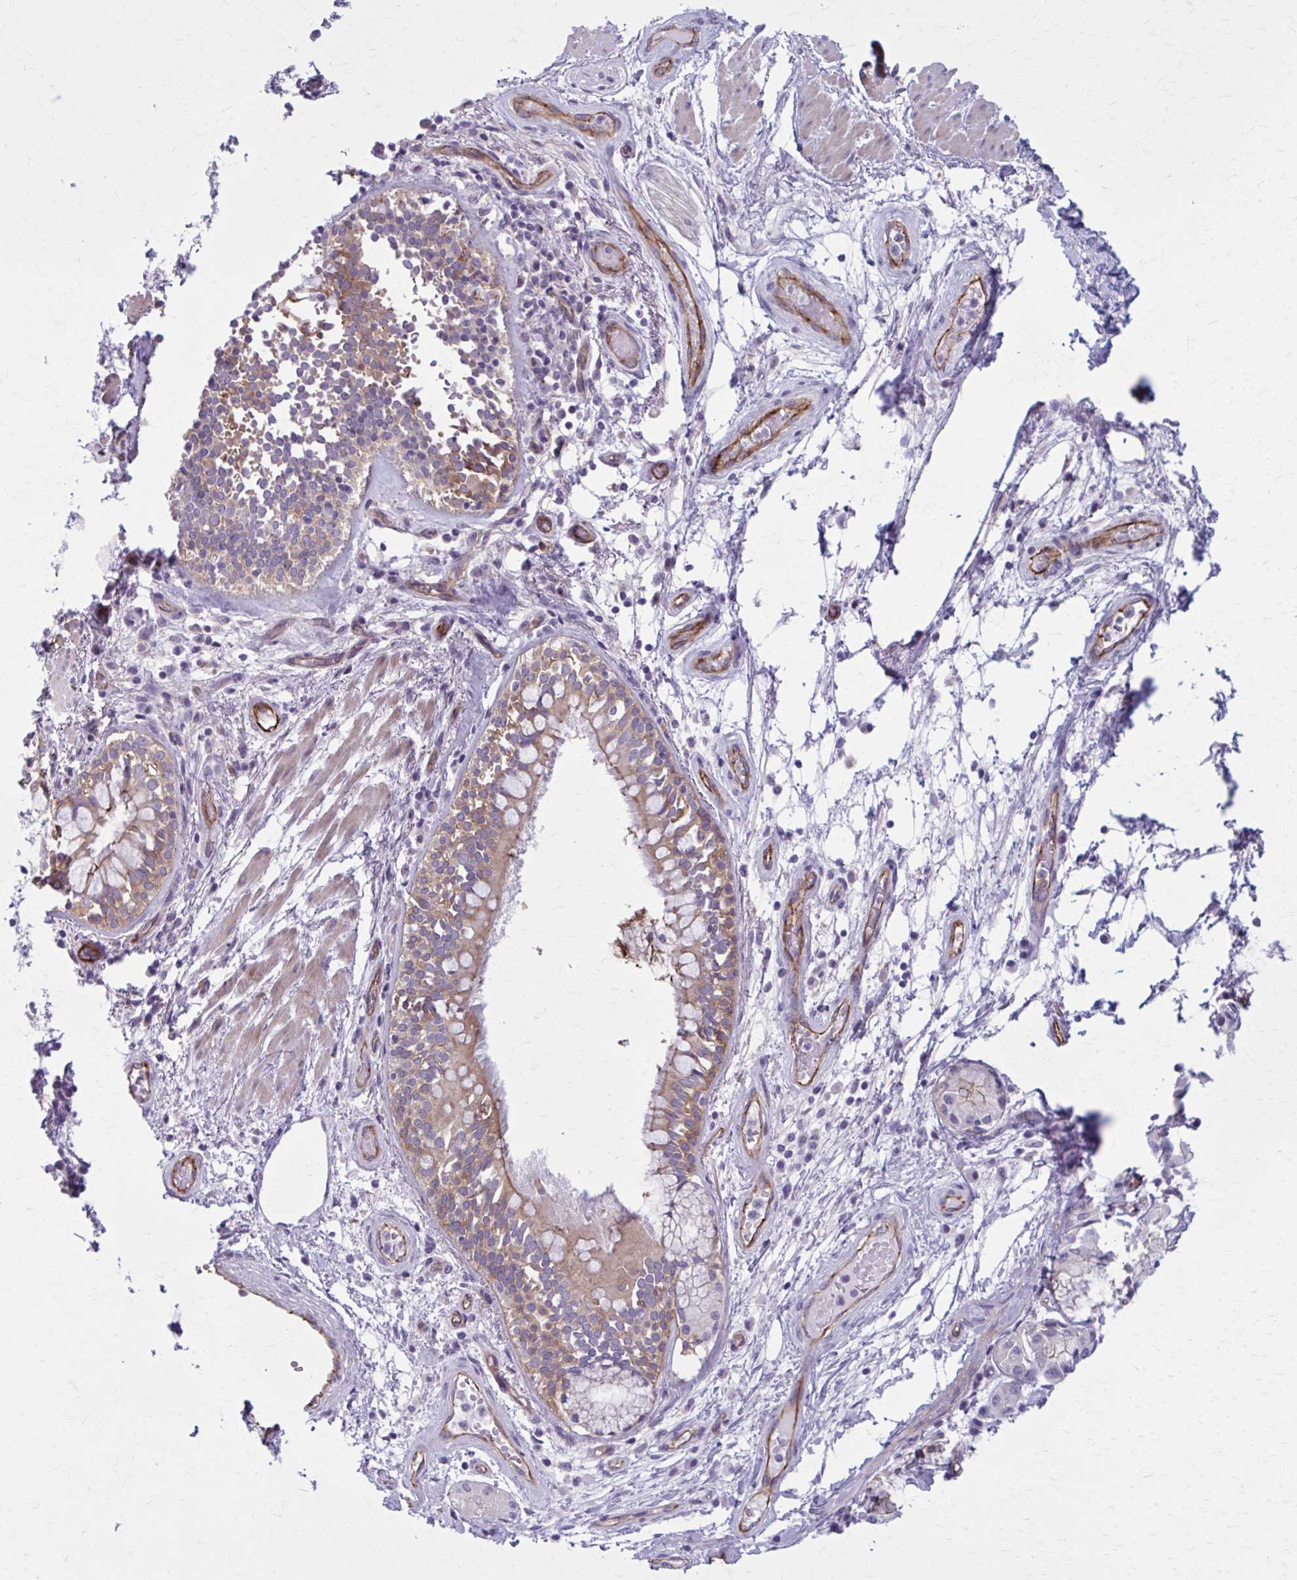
{"staining": {"intensity": "negative", "quantity": "none", "location": "none"}, "tissue": "adipose tissue", "cell_type": "Adipocytes", "image_type": "normal", "snomed": [{"axis": "morphology", "description": "Normal tissue, NOS"}, {"axis": "topography", "description": "Cartilage tissue"}, {"axis": "topography", "description": "Bronchus"}], "caption": "Immunohistochemistry micrograph of normal human adipose tissue stained for a protein (brown), which displays no expression in adipocytes.", "gene": "ZDHHC7", "patient": {"sex": "male", "age": 64}}